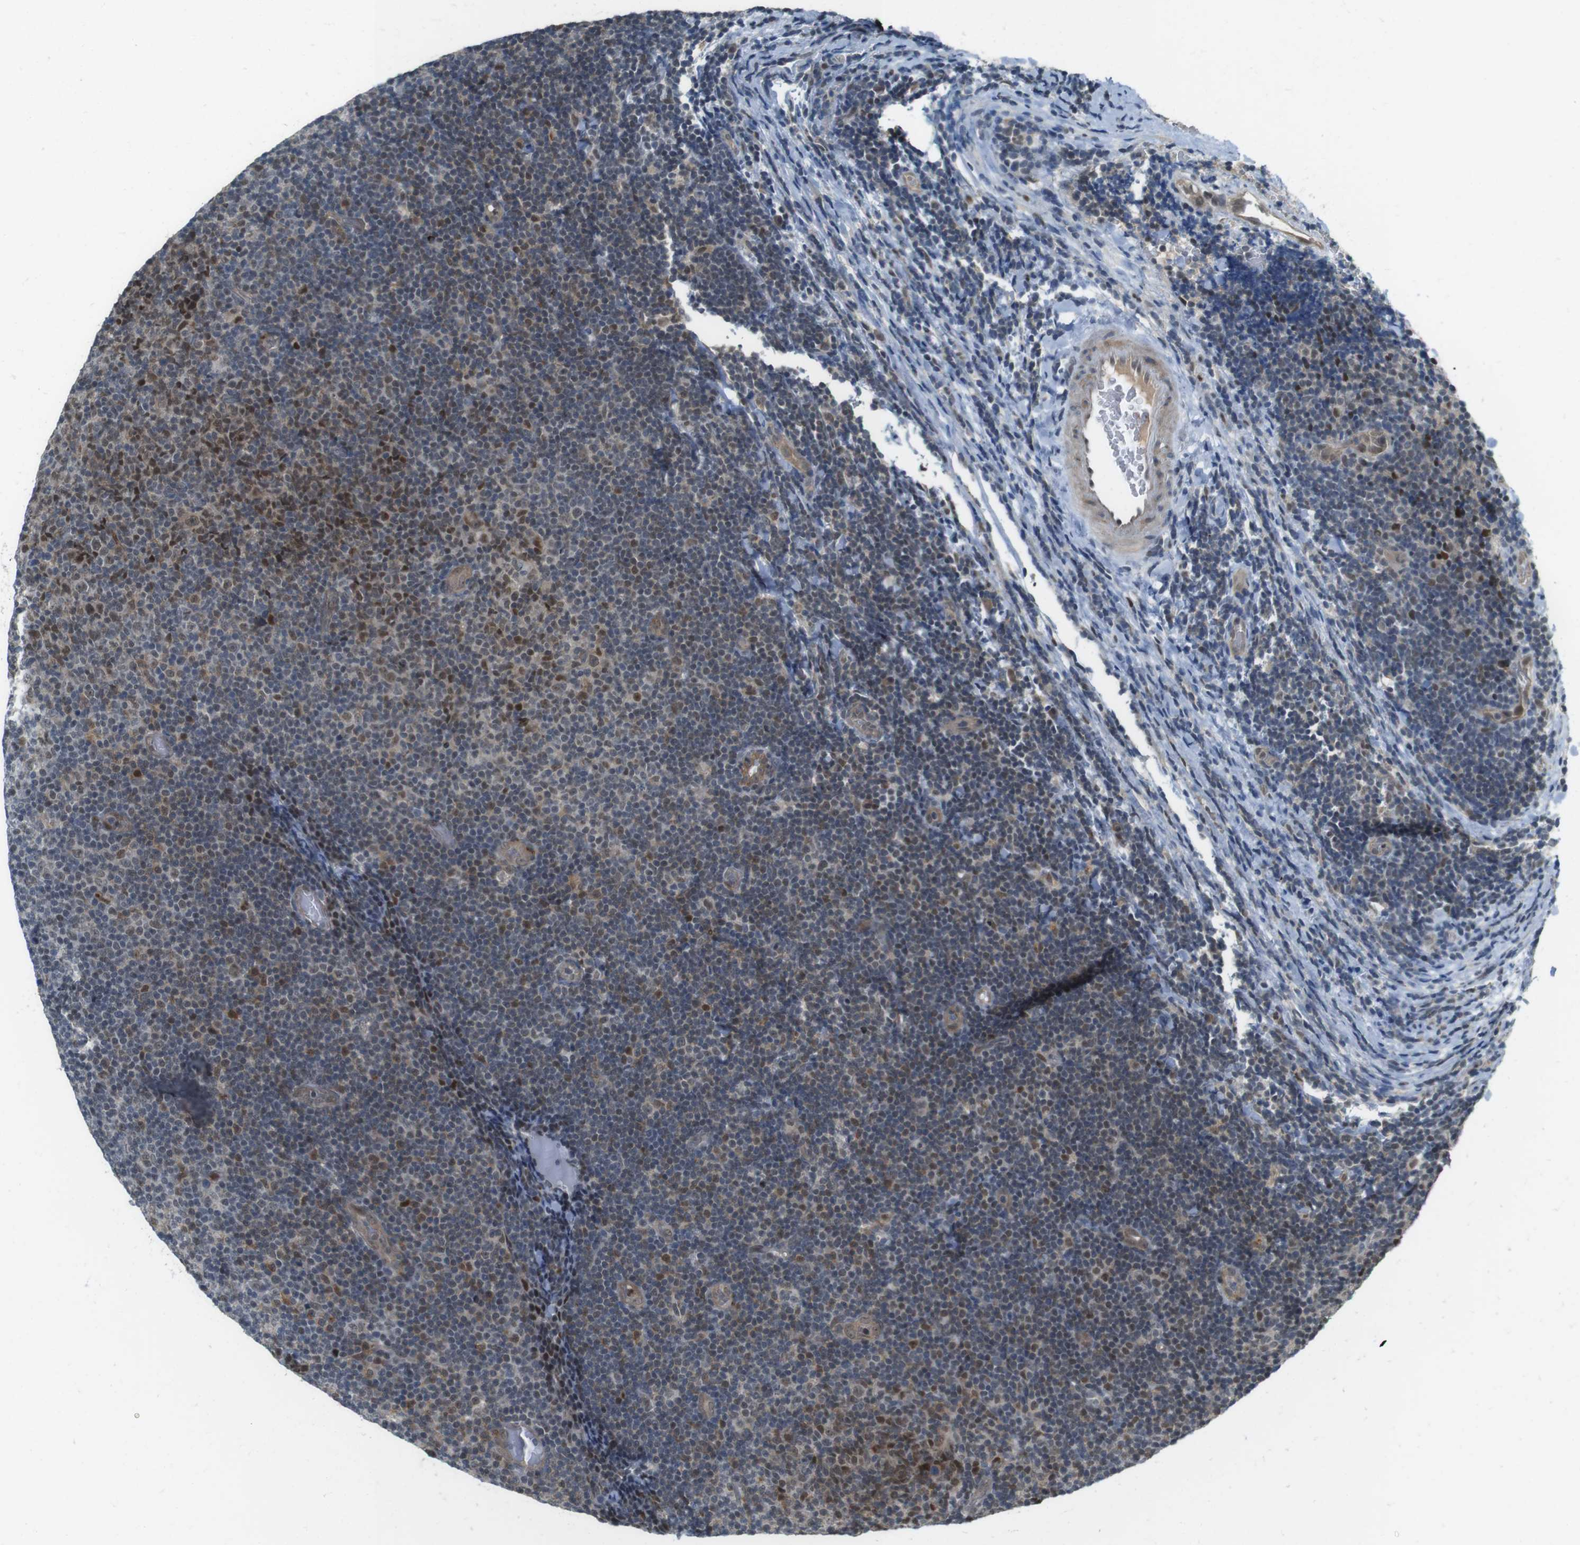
{"staining": {"intensity": "moderate", "quantity": "25%-75%", "location": "nuclear"}, "tissue": "lymphoma", "cell_type": "Tumor cells", "image_type": "cancer", "snomed": [{"axis": "morphology", "description": "Malignant lymphoma, non-Hodgkin's type, Low grade"}, {"axis": "topography", "description": "Lymph node"}], "caption": "Lymphoma was stained to show a protein in brown. There is medium levels of moderate nuclear positivity in about 25%-75% of tumor cells.", "gene": "MAPKAPK5", "patient": {"sex": "male", "age": 83}}